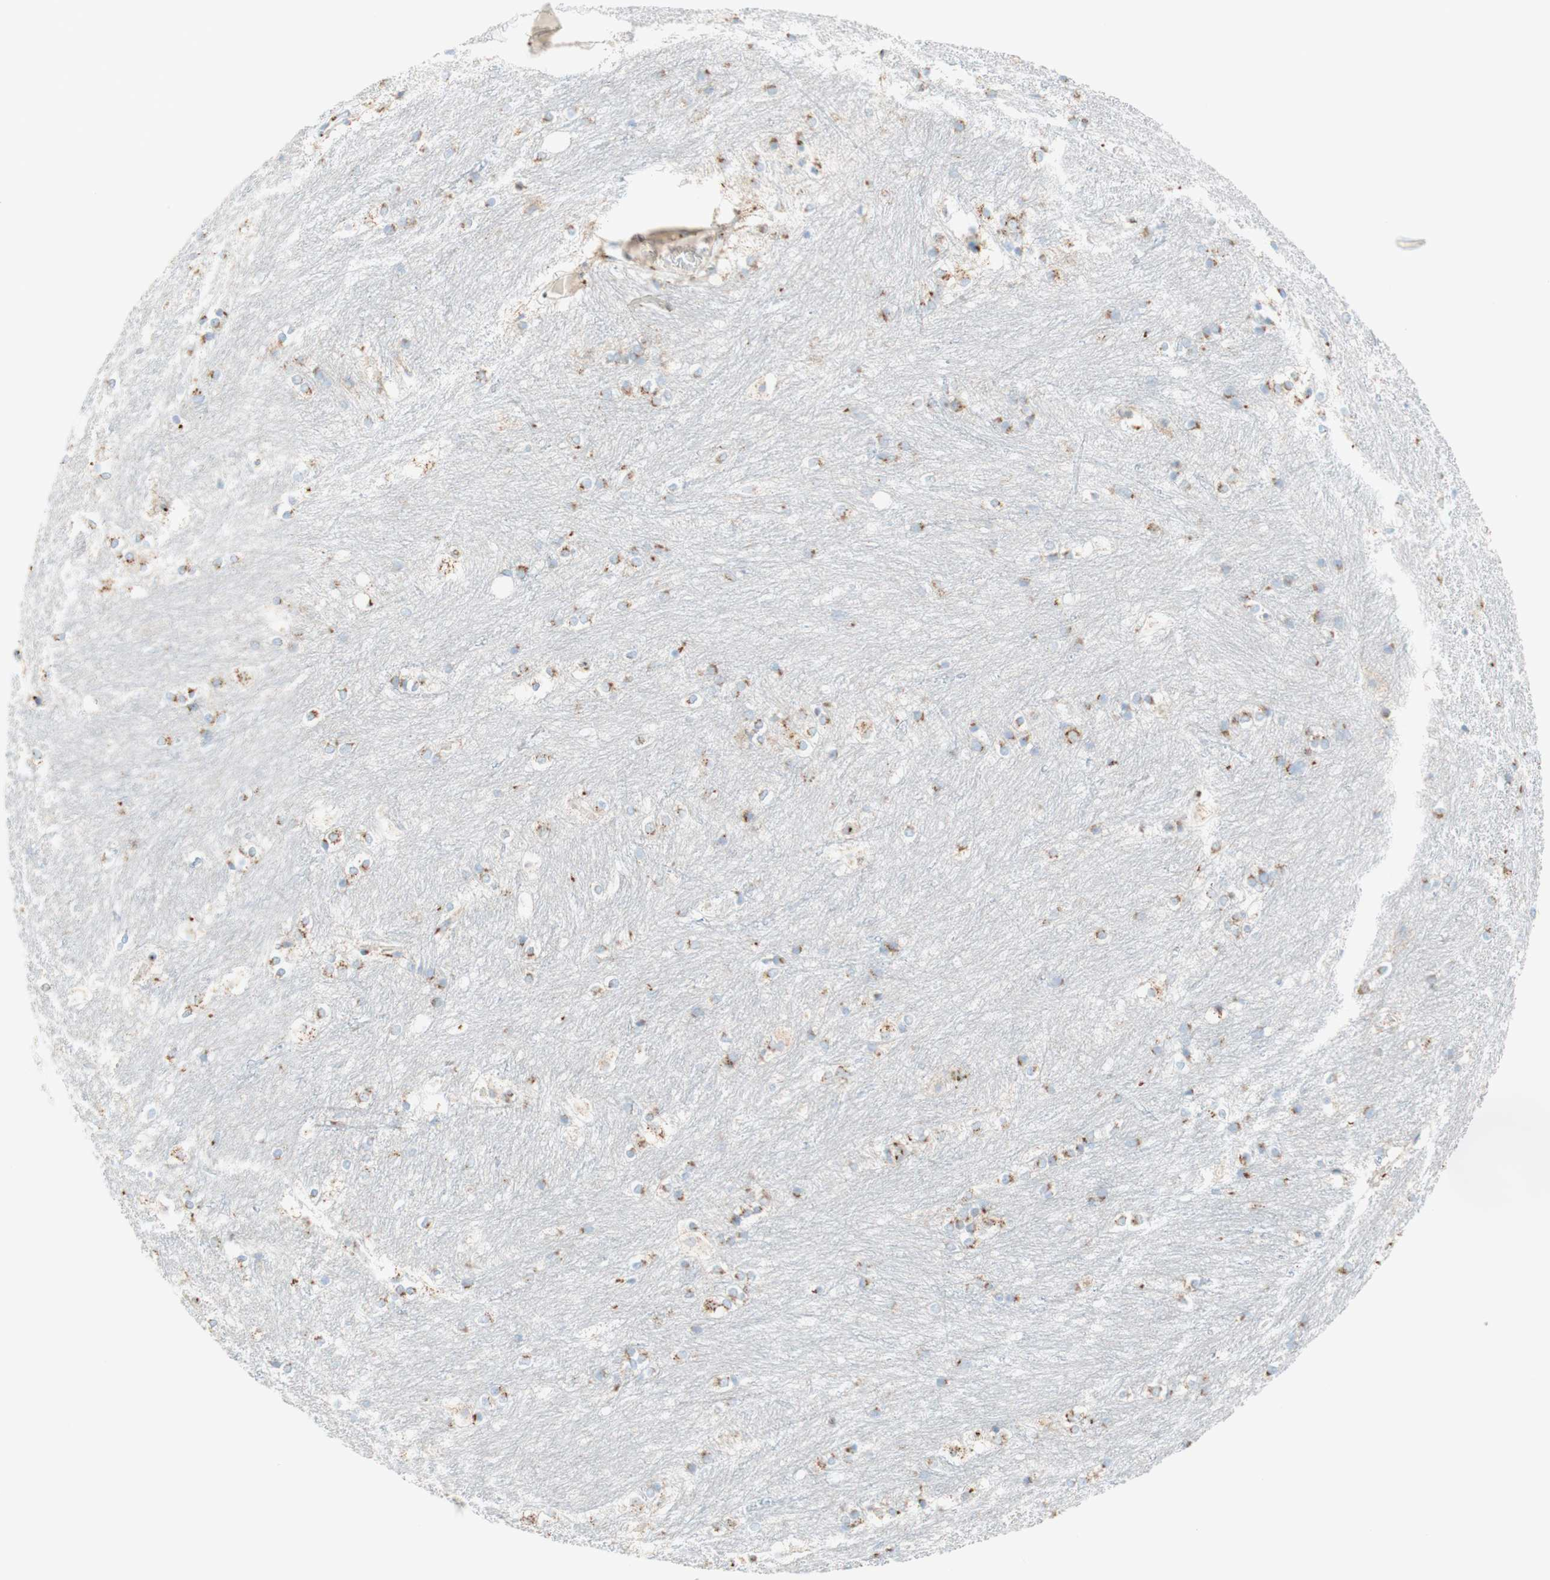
{"staining": {"intensity": "moderate", "quantity": "25%-75%", "location": "cytoplasmic/membranous"}, "tissue": "caudate", "cell_type": "Glial cells", "image_type": "normal", "snomed": [{"axis": "morphology", "description": "Normal tissue, NOS"}, {"axis": "topography", "description": "Lateral ventricle wall"}], "caption": "Moderate cytoplasmic/membranous protein expression is present in approximately 25%-75% of glial cells in caudate.", "gene": "GOLGB1", "patient": {"sex": "female", "age": 19}}